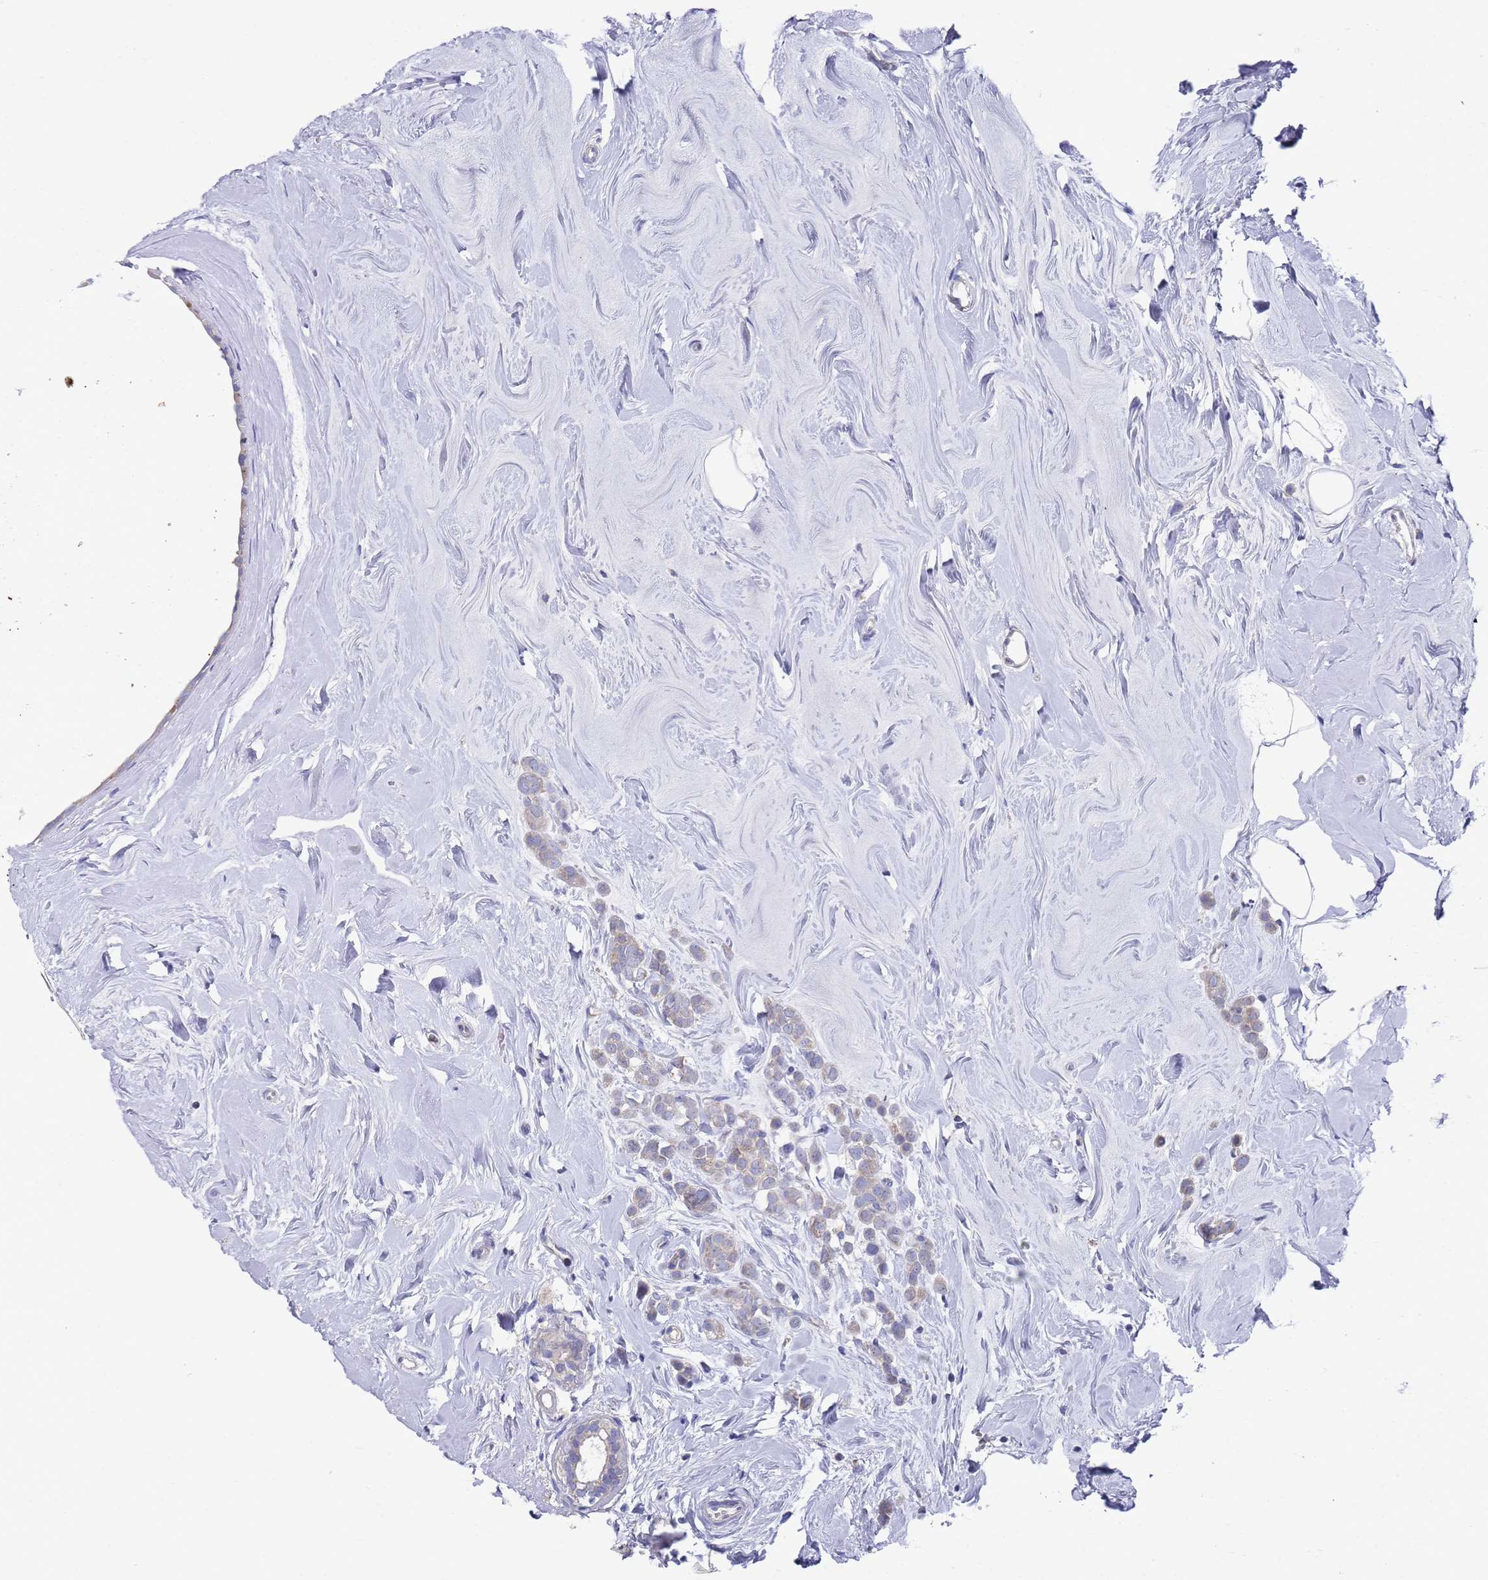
{"staining": {"intensity": "weak", "quantity": "25%-75%", "location": "cytoplasmic/membranous"}, "tissue": "breast cancer", "cell_type": "Tumor cells", "image_type": "cancer", "snomed": [{"axis": "morphology", "description": "Lobular carcinoma"}, {"axis": "topography", "description": "Breast"}], "caption": "High-power microscopy captured an IHC micrograph of lobular carcinoma (breast), revealing weak cytoplasmic/membranous staining in about 25%-75% of tumor cells.", "gene": "NPEPPS", "patient": {"sex": "female", "age": 47}}